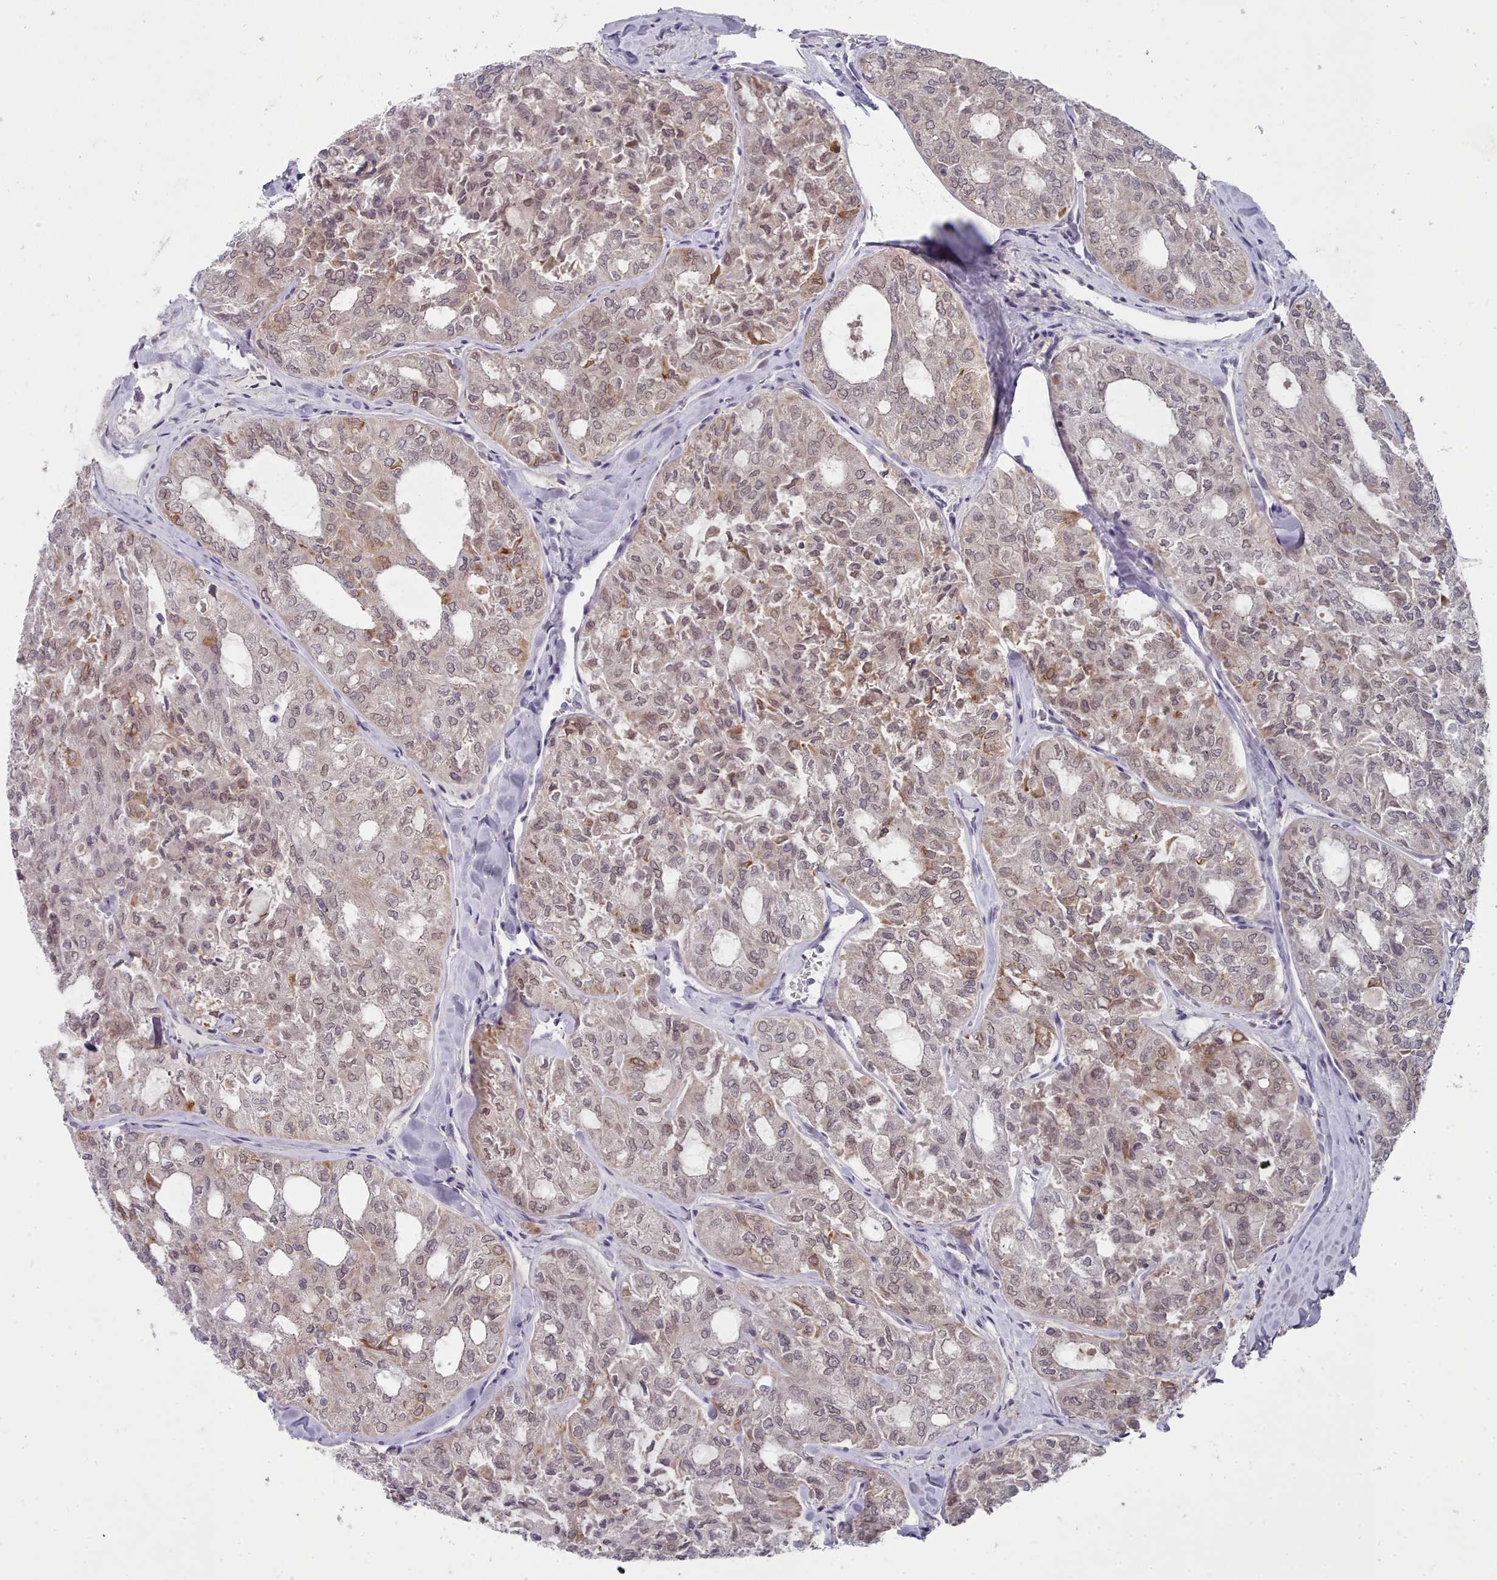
{"staining": {"intensity": "weak", "quantity": "25%-75%", "location": "nuclear"}, "tissue": "thyroid cancer", "cell_type": "Tumor cells", "image_type": "cancer", "snomed": [{"axis": "morphology", "description": "Follicular adenoma carcinoma, NOS"}, {"axis": "topography", "description": "Thyroid gland"}], "caption": "Follicular adenoma carcinoma (thyroid) stained for a protein (brown) reveals weak nuclear positive positivity in approximately 25%-75% of tumor cells.", "gene": "GINS1", "patient": {"sex": "male", "age": 75}}